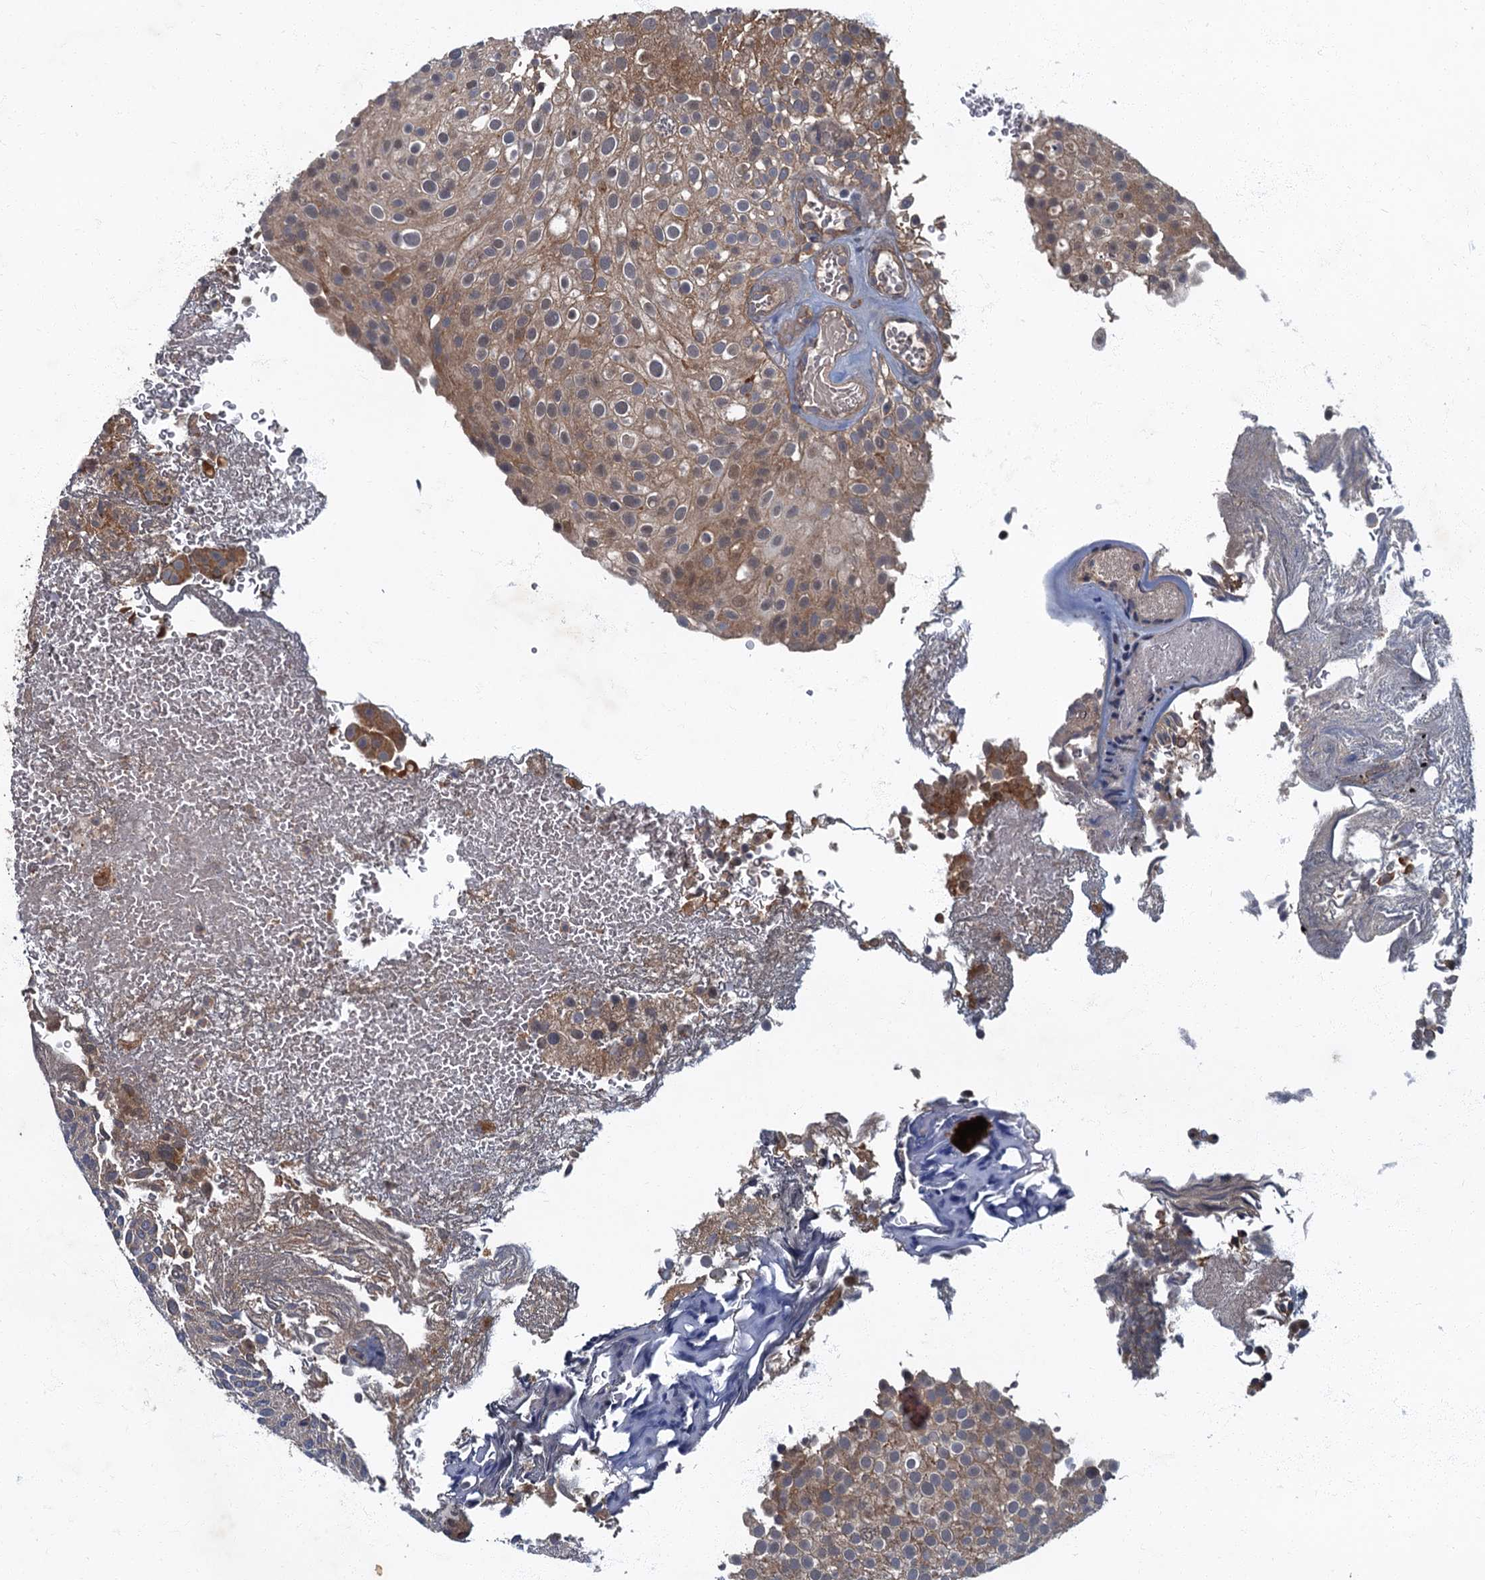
{"staining": {"intensity": "moderate", "quantity": ">75%", "location": "cytoplasmic/membranous"}, "tissue": "urothelial cancer", "cell_type": "Tumor cells", "image_type": "cancer", "snomed": [{"axis": "morphology", "description": "Urothelial carcinoma, Low grade"}, {"axis": "topography", "description": "Urinary bladder"}], "caption": "This micrograph reveals IHC staining of urothelial cancer, with medium moderate cytoplasmic/membranous expression in about >75% of tumor cells.", "gene": "SLC11A2", "patient": {"sex": "male", "age": 78}}